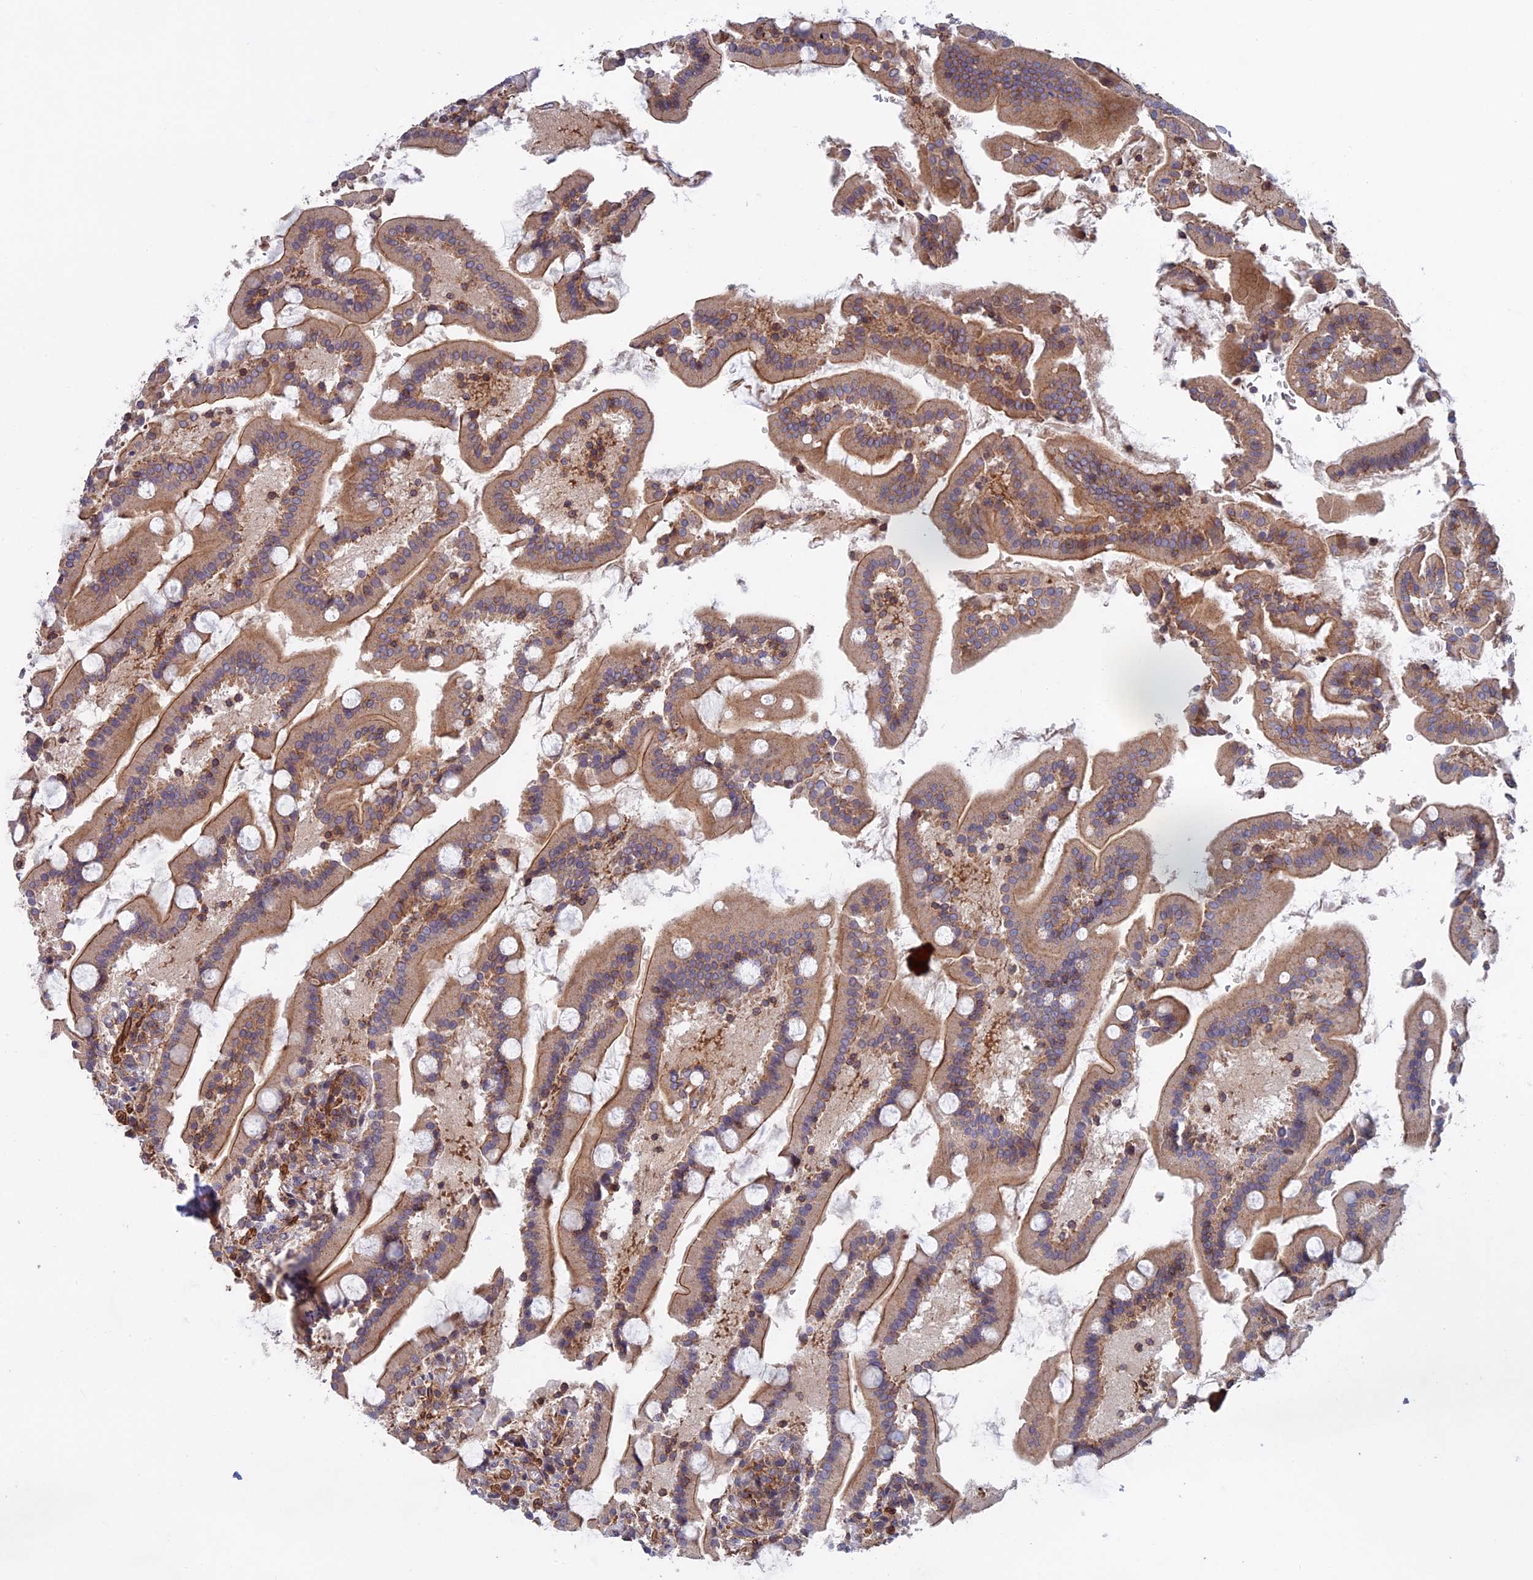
{"staining": {"intensity": "weak", "quantity": ">75%", "location": "cytoplasmic/membranous"}, "tissue": "duodenum", "cell_type": "Glandular cells", "image_type": "normal", "snomed": [{"axis": "morphology", "description": "Normal tissue, NOS"}, {"axis": "topography", "description": "Duodenum"}], "caption": "Immunohistochemistry (IHC) of benign duodenum shows low levels of weak cytoplasmic/membranous positivity in about >75% of glandular cells.", "gene": "LYPD5", "patient": {"sex": "male", "age": 55}}